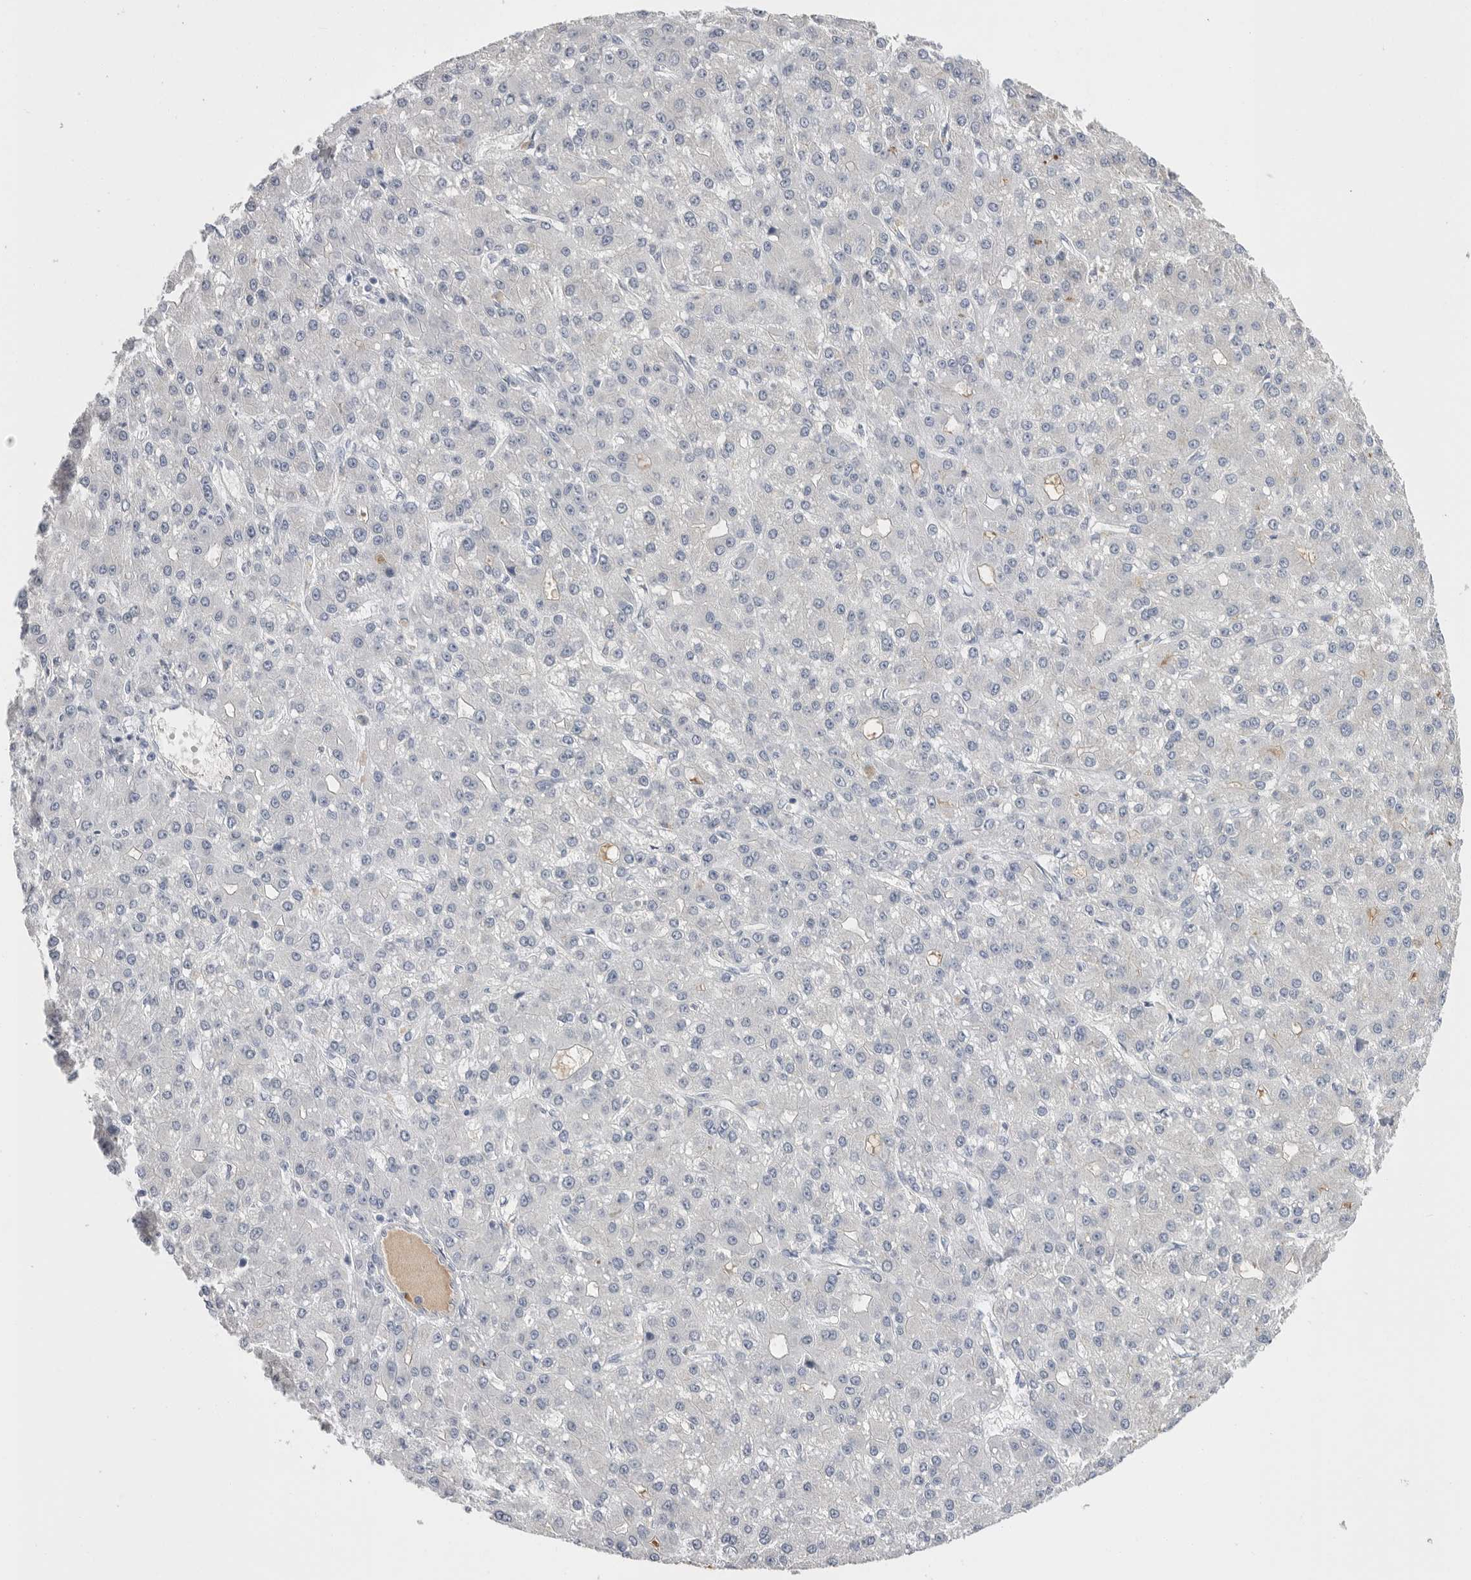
{"staining": {"intensity": "negative", "quantity": "none", "location": "none"}, "tissue": "liver cancer", "cell_type": "Tumor cells", "image_type": "cancer", "snomed": [{"axis": "morphology", "description": "Carcinoma, Hepatocellular, NOS"}, {"axis": "topography", "description": "Liver"}], "caption": "Immunohistochemical staining of liver hepatocellular carcinoma shows no significant staining in tumor cells.", "gene": "APOA2", "patient": {"sex": "male", "age": 67}}